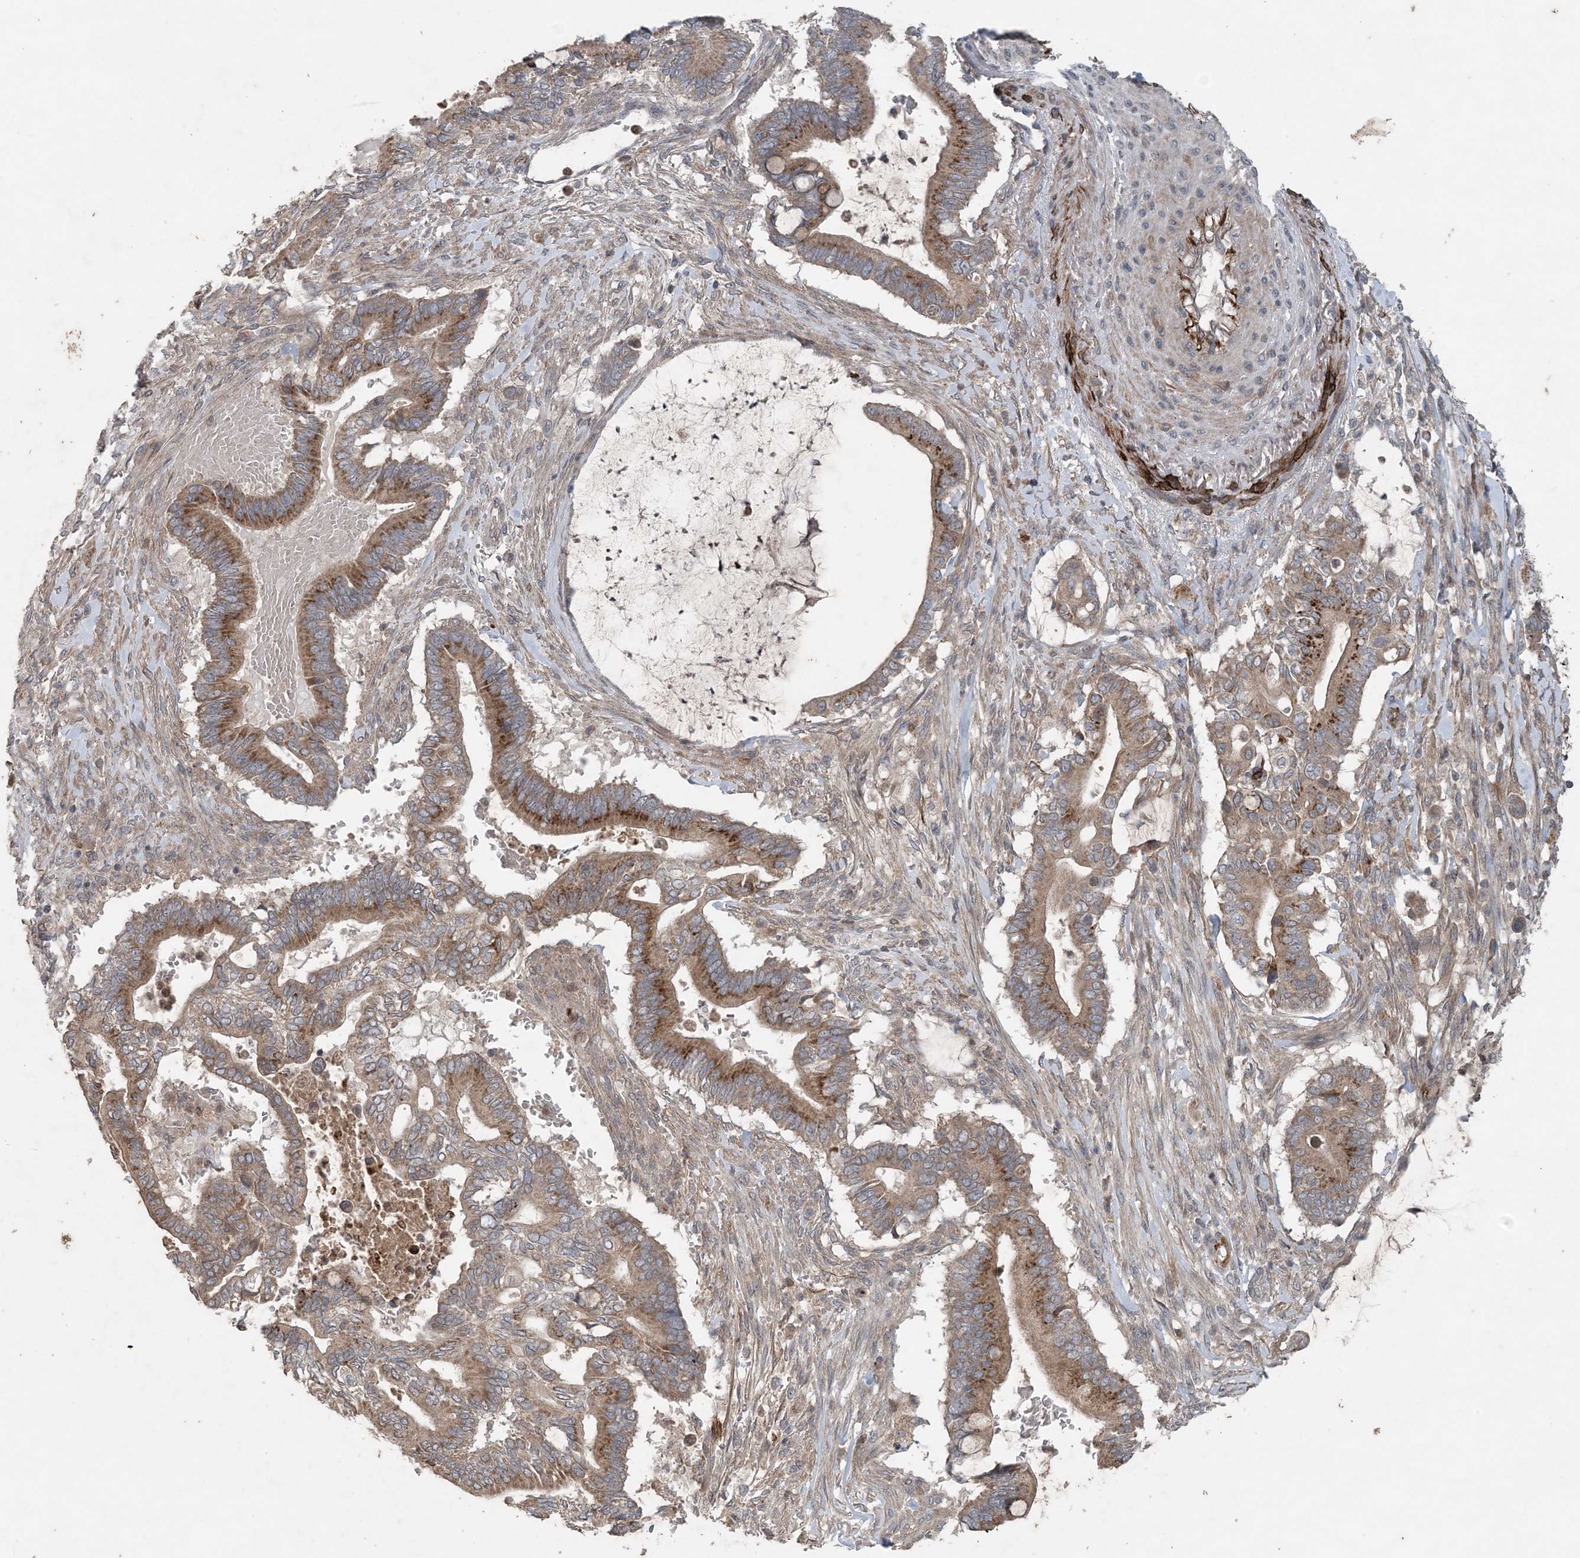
{"staining": {"intensity": "strong", "quantity": "25%-75%", "location": "cytoplasmic/membranous"}, "tissue": "pancreatic cancer", "cell_type": "Tumor cells", "image_type": "cancer", "snomed": [{"axis": "morphology", "description": "Adenocarcinoma, NOS"}, {"axis": "topography", "description": "Pancreas"}], "caption": "A high amount of strong cytoplasmic/membranous expression is seen in approximately 25%-75% of tumor cells in pancreatic adenocarcinoma tissue.", "gene": "MYO9B", "patient": {"sex": "male", "age": 68}}